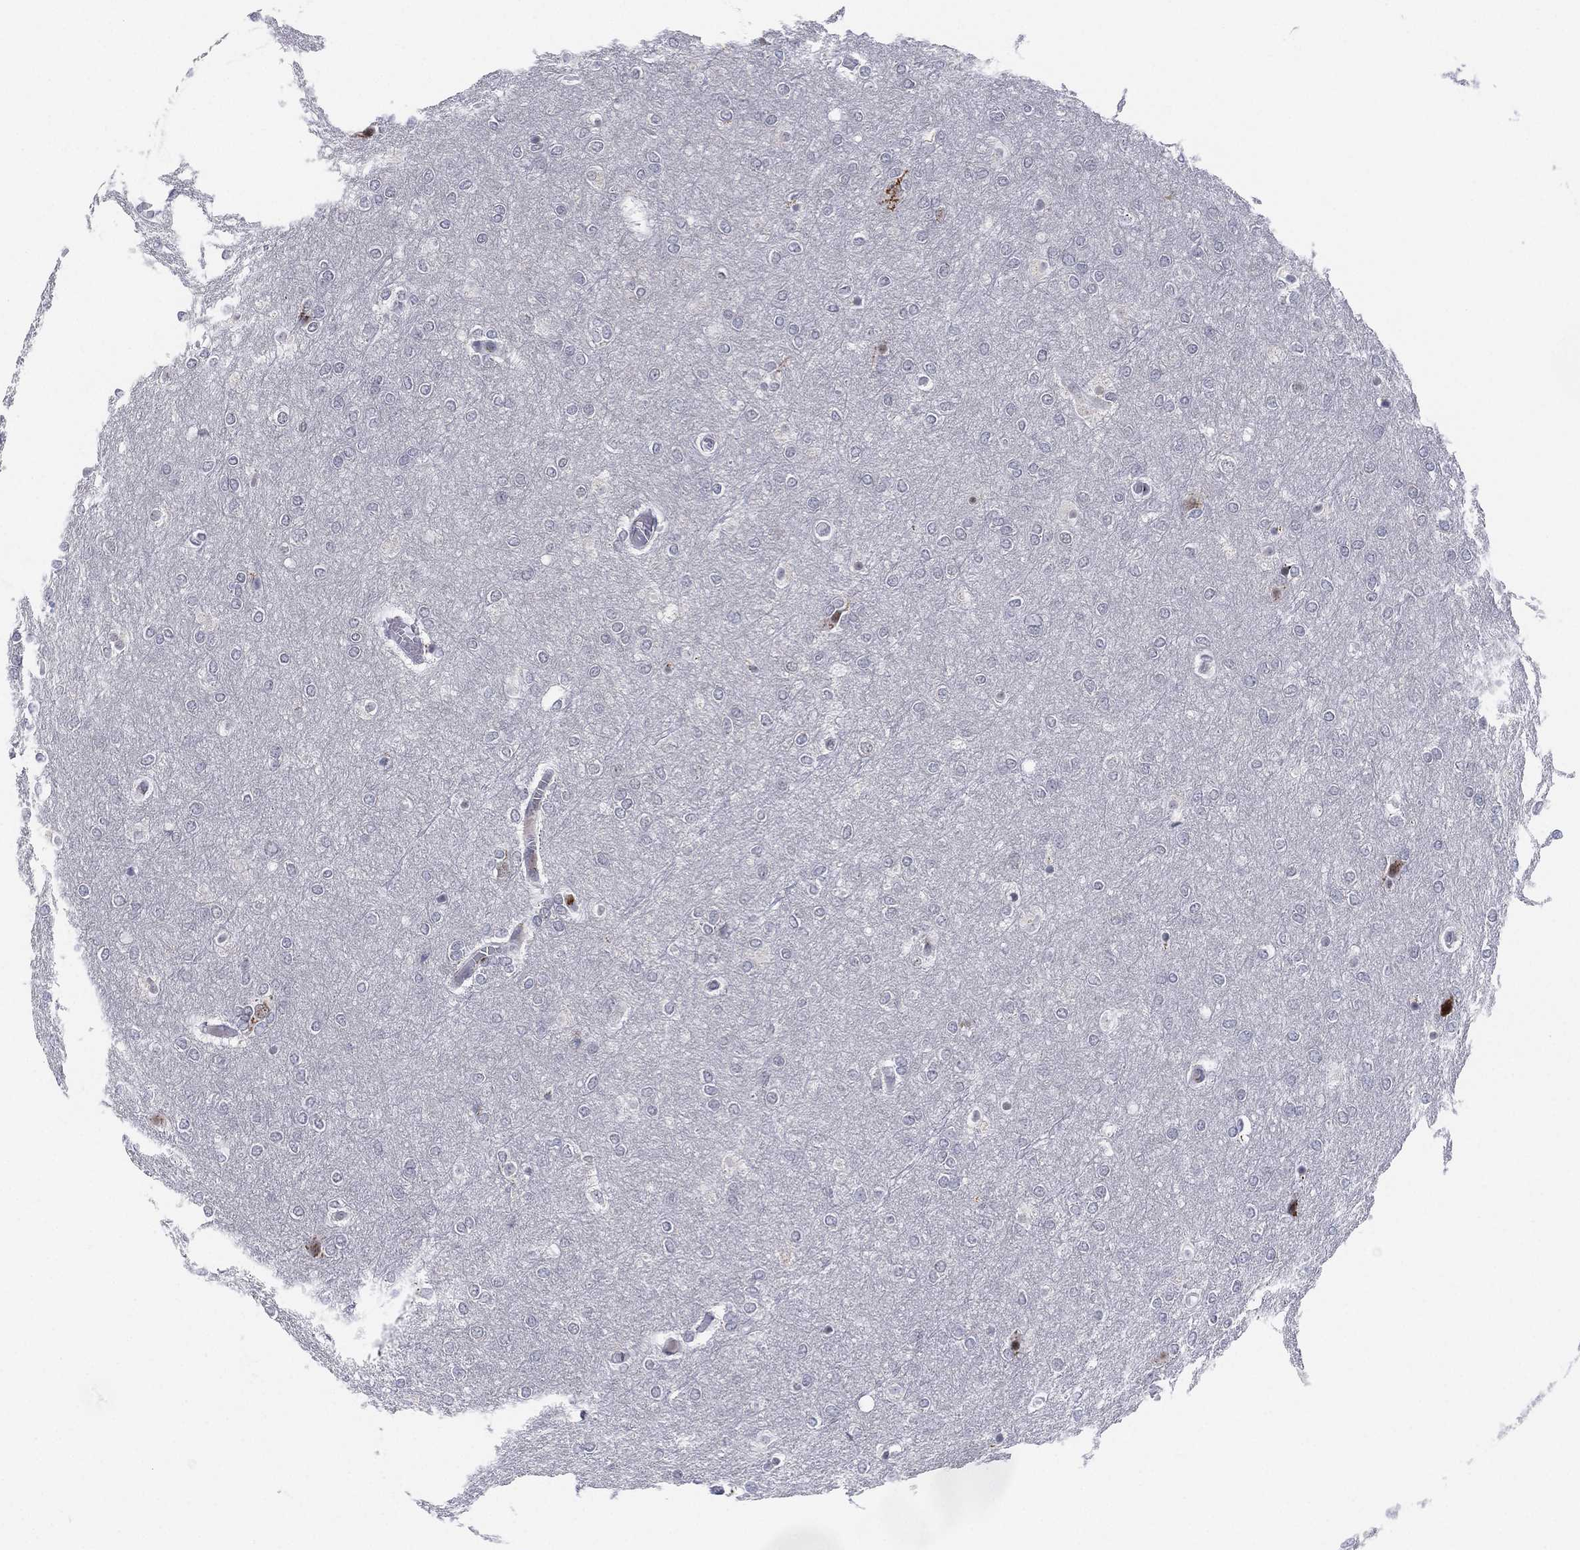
{"staining": {"intensity": "negative", "quantity": "none", "location": "none"}, "tissue": "glioma", "cell_type": "Tumor cells", "image_type": "cancer", "snomed": [{"axis": "morphology", "description": "Glioma, malignant, High grade"}, {"axis": "topography", "description": "Brain"}], "caption": "This is an immunohistochemistry (IHC) histopathology image of high-grade glioma (malignant). There is no expression in tumor cells.", "gene": "CD177", "patient": {"sex": "female", "age": 61}}